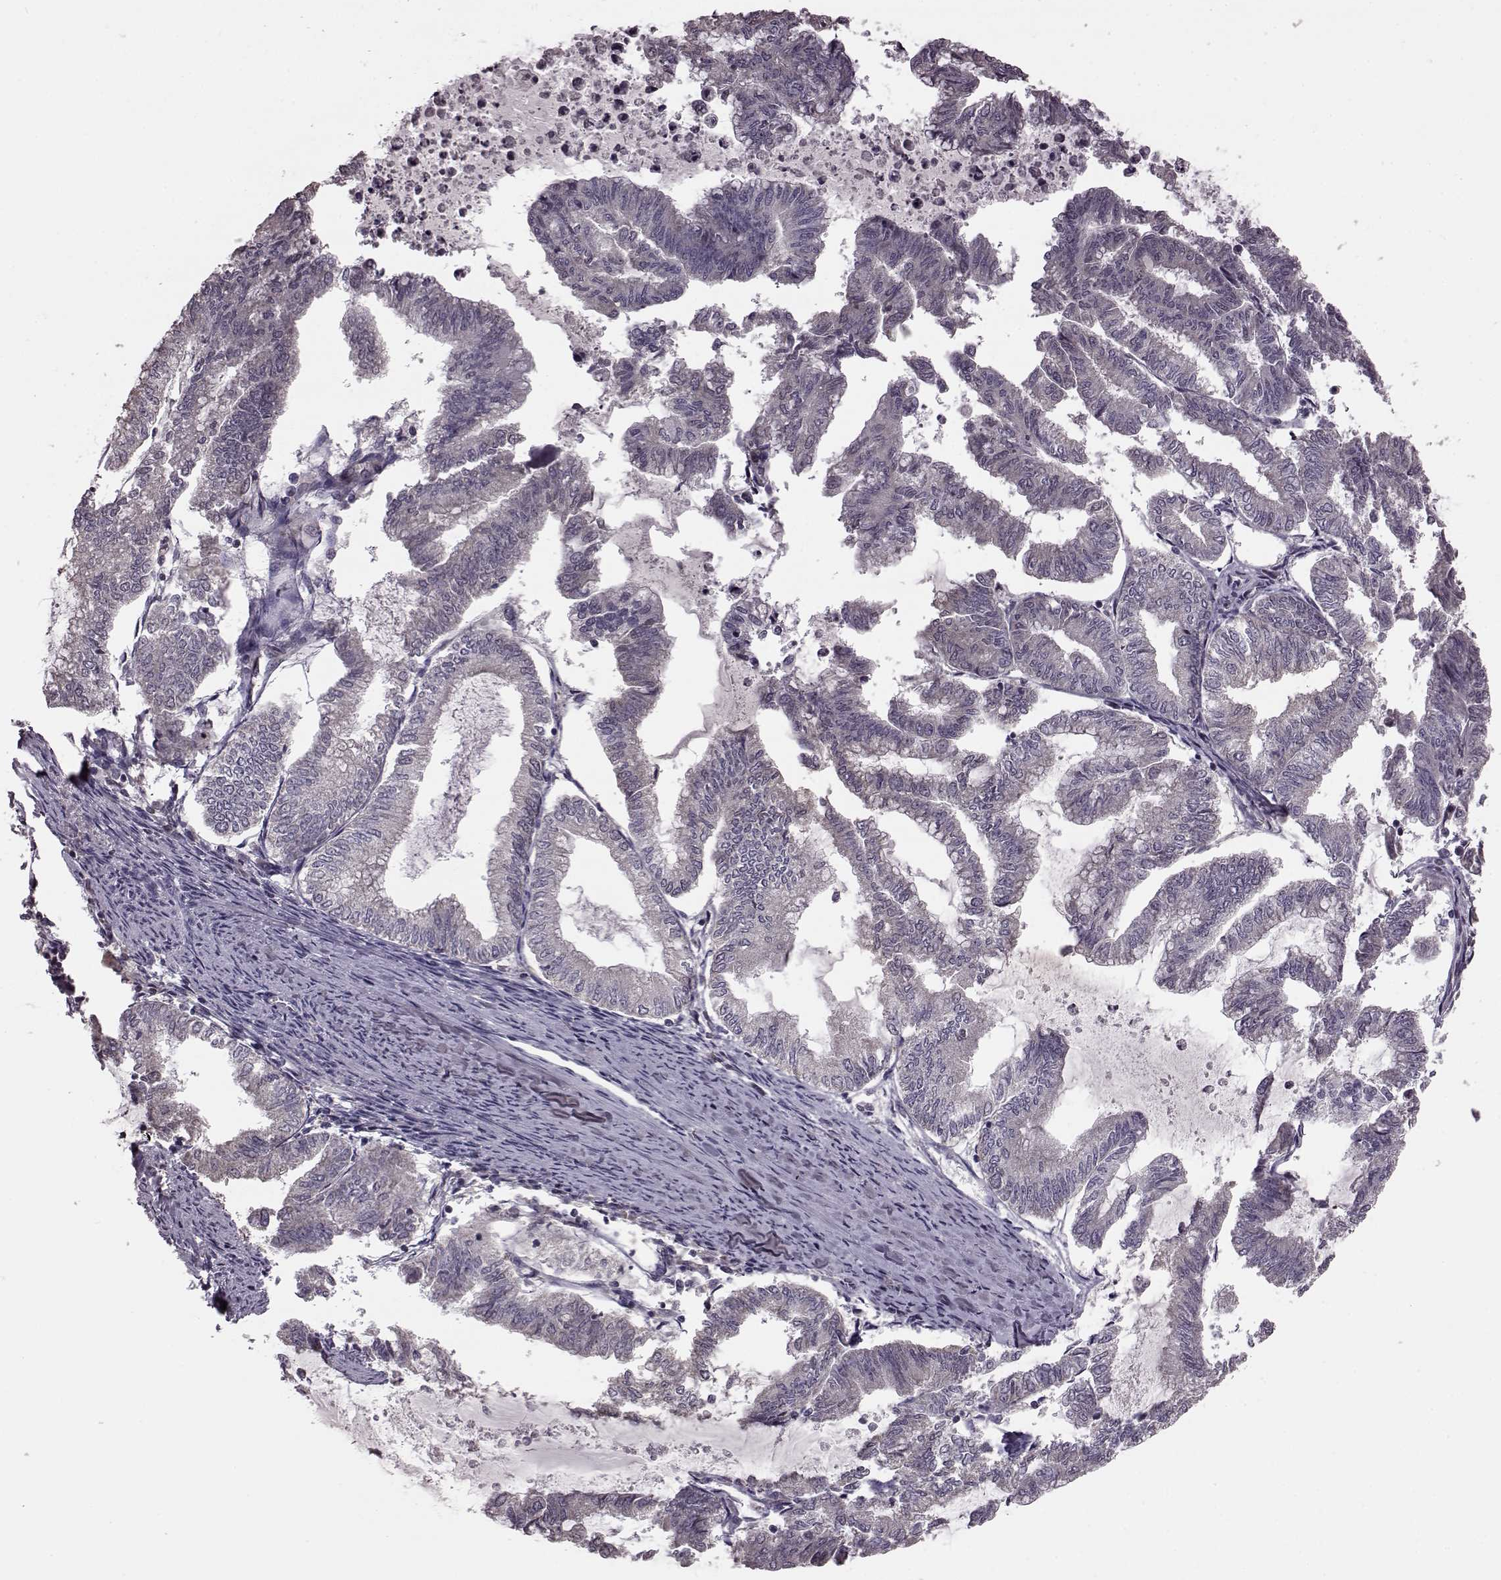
{"staining": {"intensity": "negative", "quantity": "none", "location": "none"}, "tissue": "endometrial cancer", "cell_type": "Tumor cells", "image_type": "cancer", "snomed": [{"axis": "morphology", "description": "Adenocarcinoma, NOS"}, {"axis": "topography", "description": "Endometrium"}], "caption": "This is an immunohistochemistry histopathology image of endometrial cancer (adenocarcinoma). There is no staining in tumor cells.", "gene": "CDC42SE1", "patient": {"sex": "female", "age": 79}}